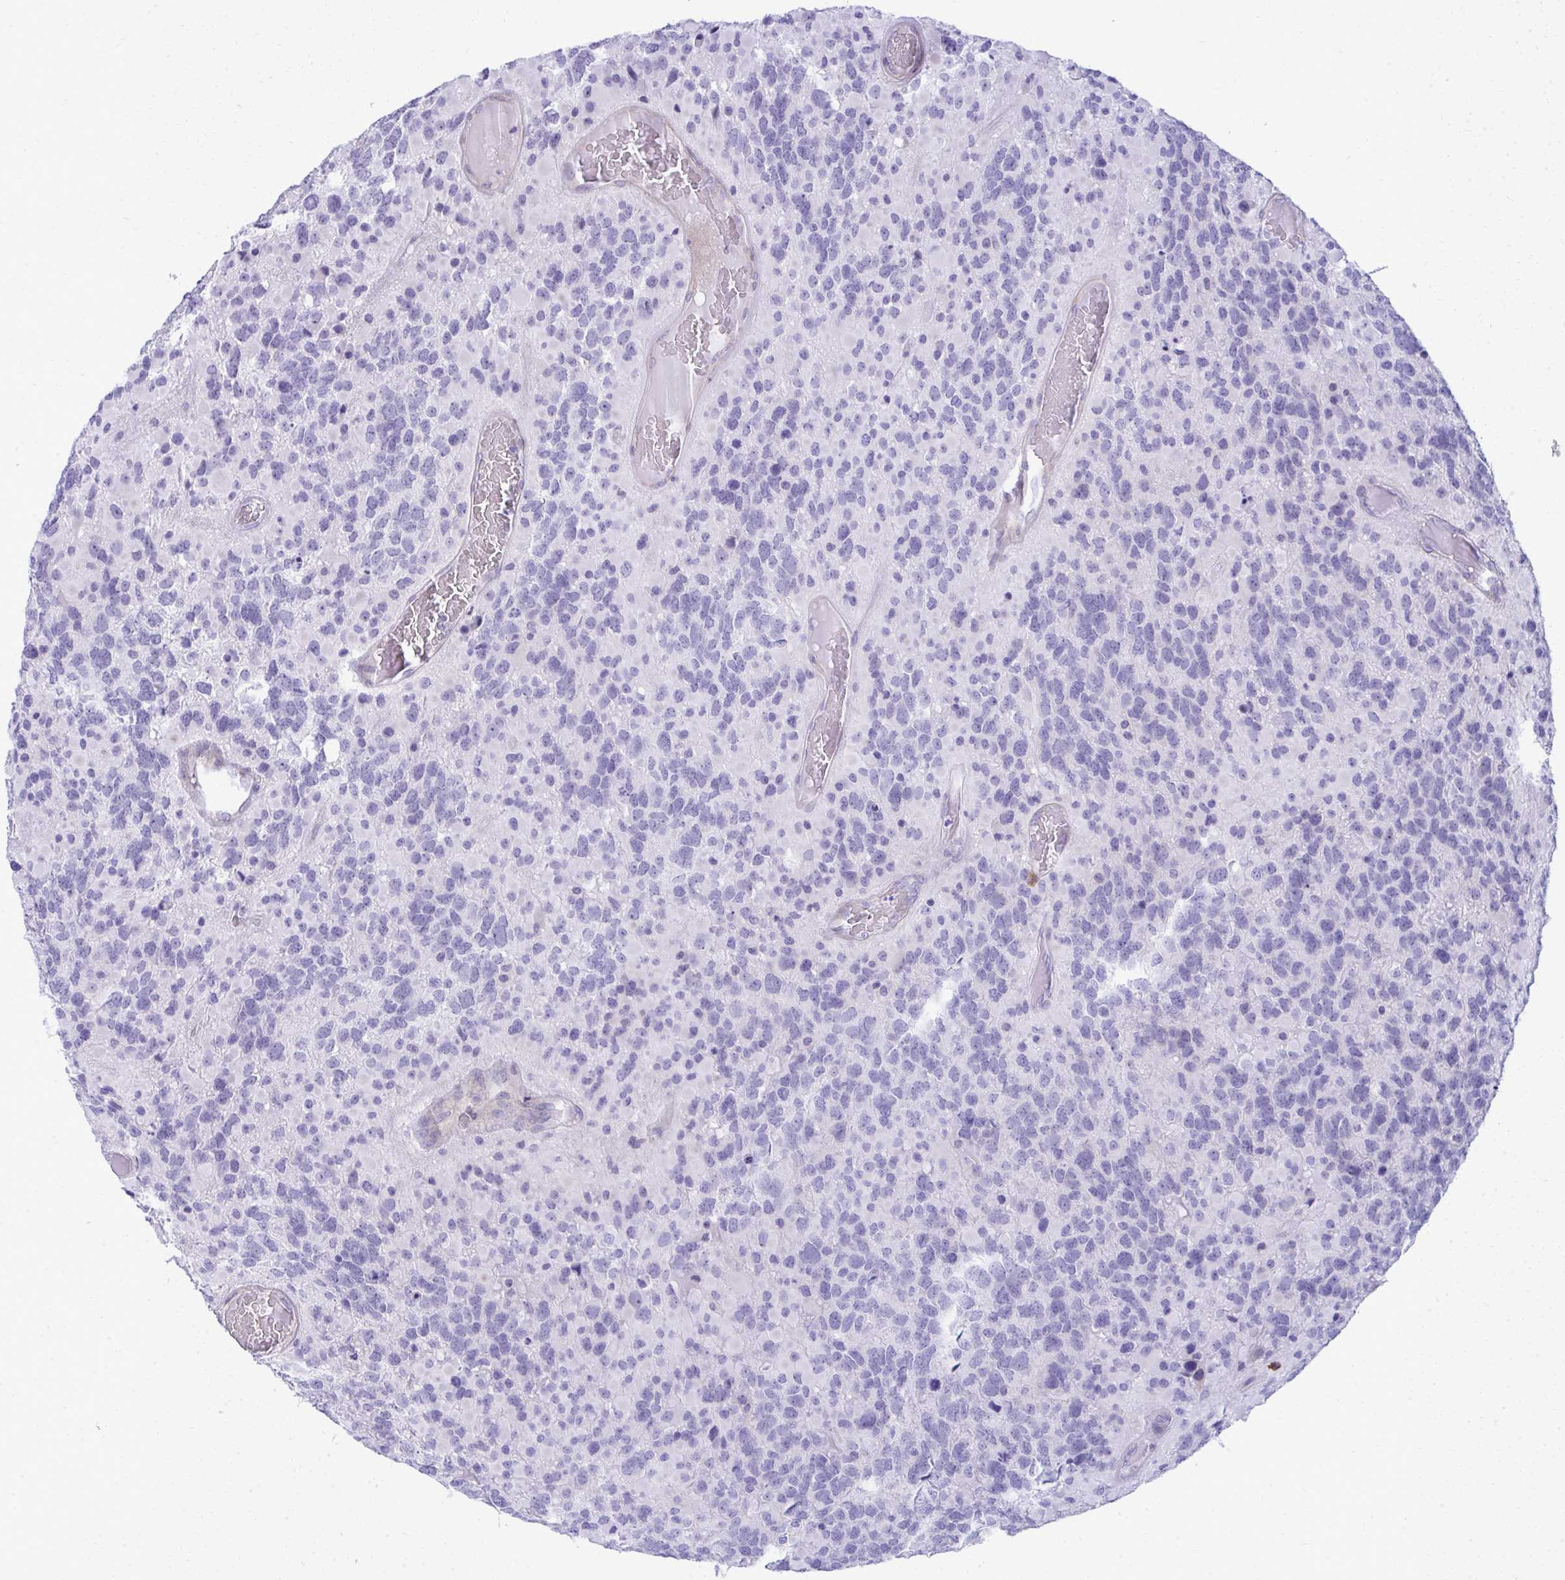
{"staining": {"intensity": "negative", "quantity": "none", "location": "none"}, "tissue": "glioma", "cell_type": "Tumor cells", "image_type": "cancer", "snomed": [{"axis": "morphology", "description": "Glioma, malignant, High grade"}, {"axis": "topography", "description": "Brain"}], "caption": "DAB (3,3'-diaminobenzidine) immunohistochemical staining of human glioma displays no significant staining in tumor cells.", "gene": "PUS7L", "patient": {"sex": "female", "age": 40}}